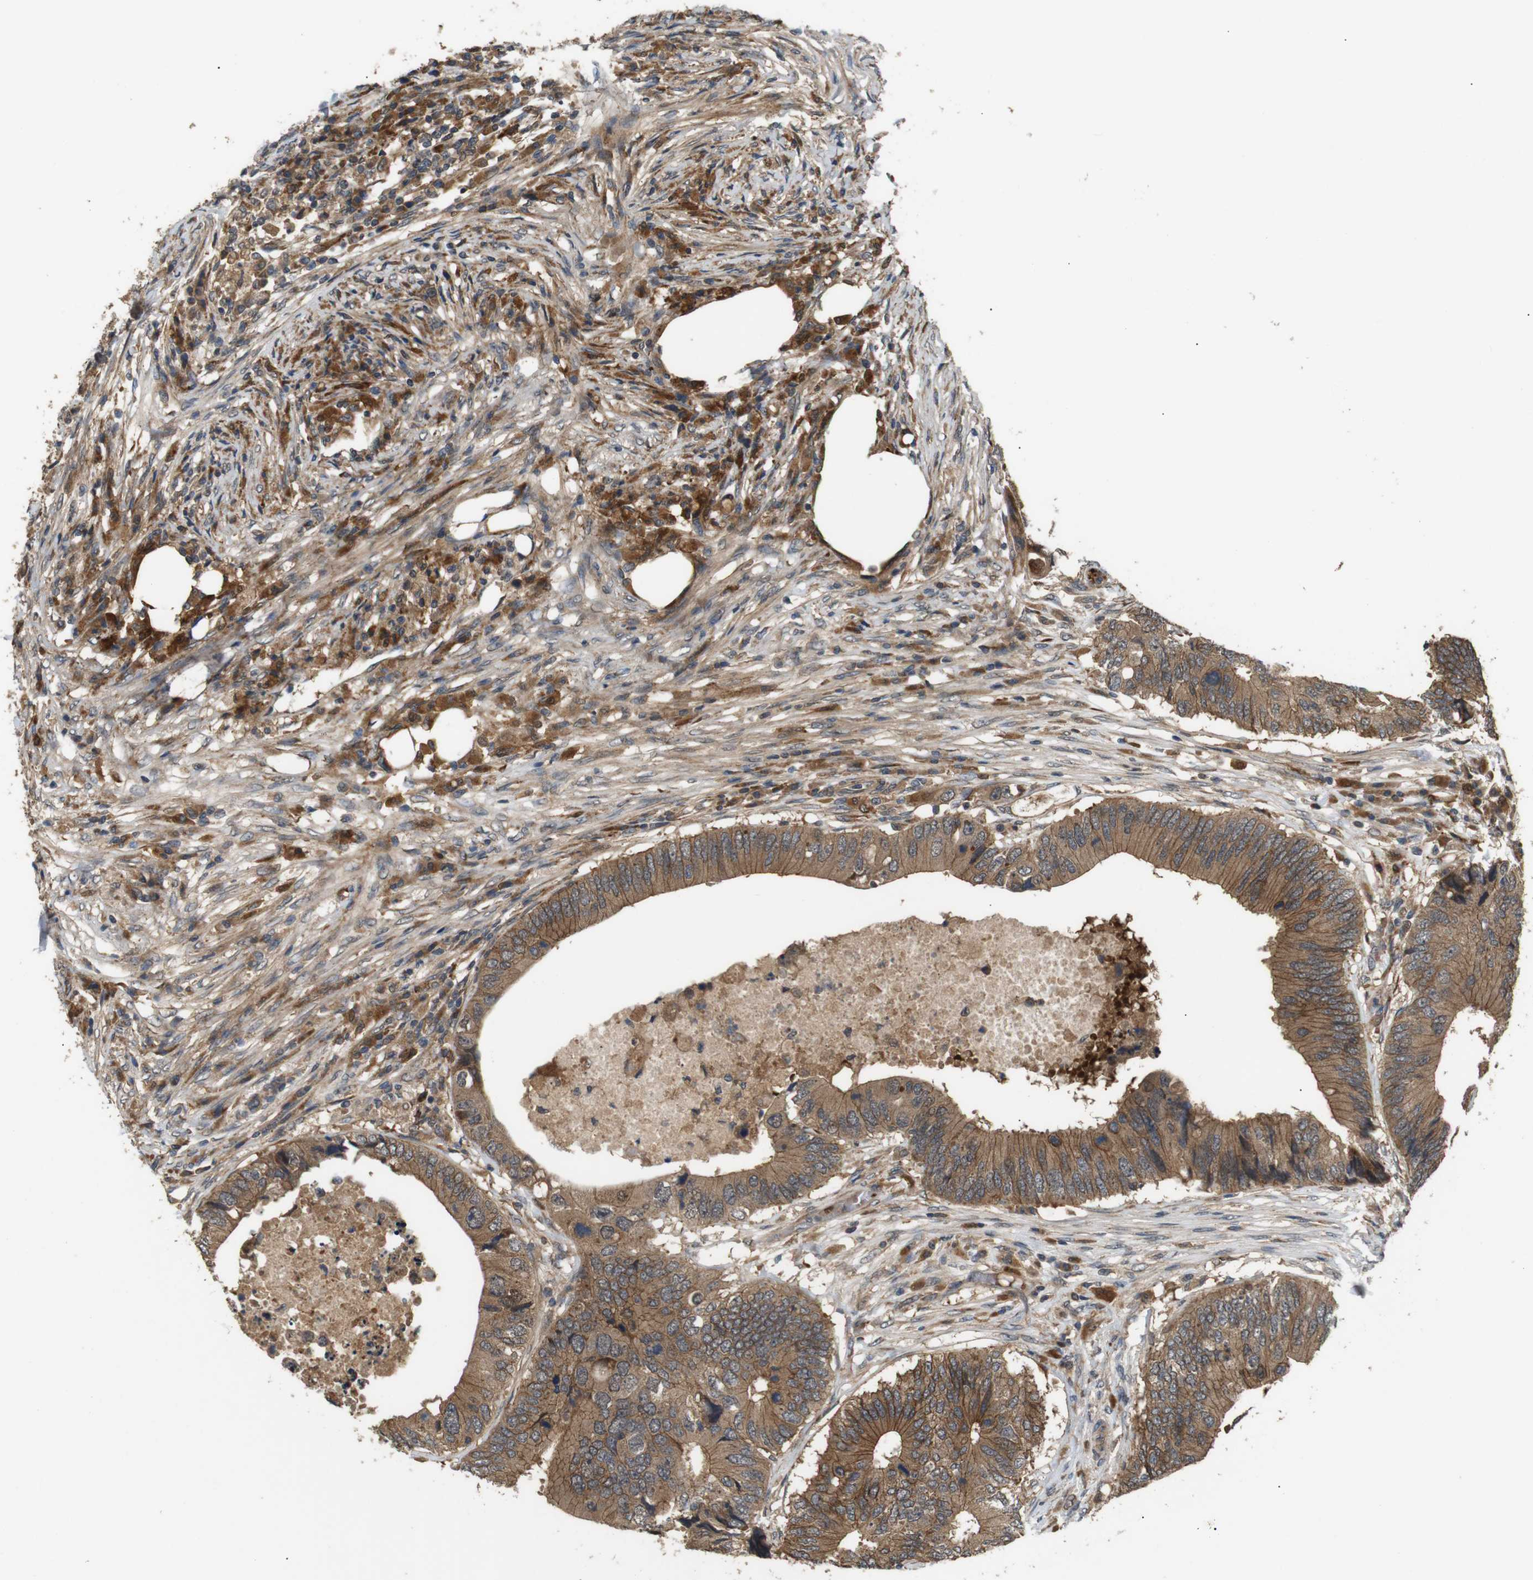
{"staining": {"intensity": "moderate", "quantity": ">75%", "location": "cytoplasmic/membranous"}, "tissue": "colorectal cancer", "cell_type": "Tumor cells", "image_type": "cancer", "snomed": [{"axis": "morphology", "description": "Adenocarcinoma, NOS"}, {"axis": "topography", "description": "Colon"}], "caption": "This histopathology image displays colorectal cancer stained with IHC to label a protein in brown. The cytoplasmic/membranous of tumor cells show moderate positivity for the protein. Nuclei are counter-stained blue.", "gene": "EPHB2", "patient": {"sex": "male", "age": 71}}